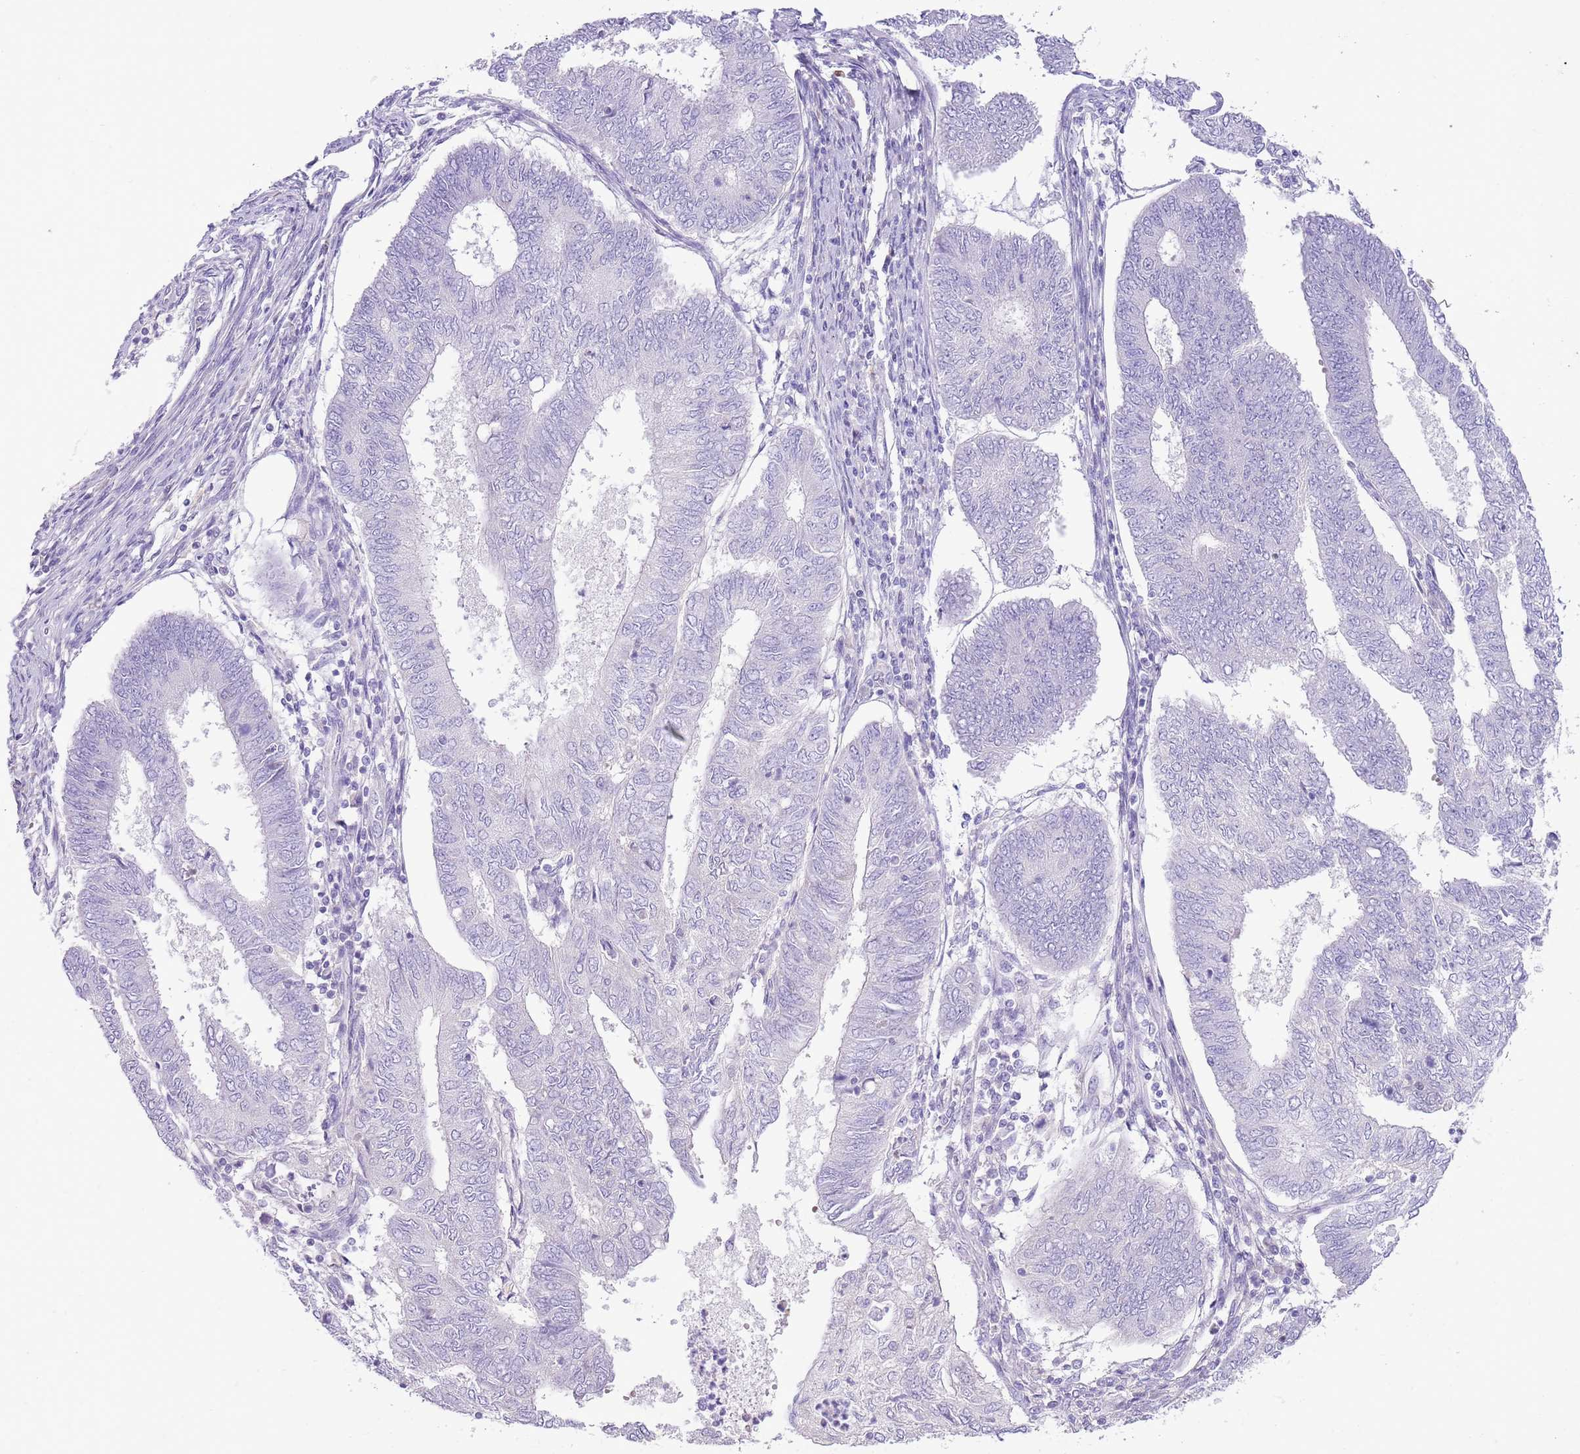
{"staining": {"intensity": "negative", "quantity": "none", "location": "none"}, "tissue": "endometrial cancer", "cell_type": "Tumor cells", "image_type": "cancer", "snomed": [{"axis": "morphology", "description": "Adenocarcinoma, NOS"}, {"axis": "topography", "description": "Endometrium"}], "caption": "IHC micrograph of neoplastic tissue: endometrial cancer stained with DAB (3,3'-diaminobenzidine) demonstrates no significant protein expression in tumor cells.", "gene": "TOX2", "patient": {"sex": "female", "age": 68}}